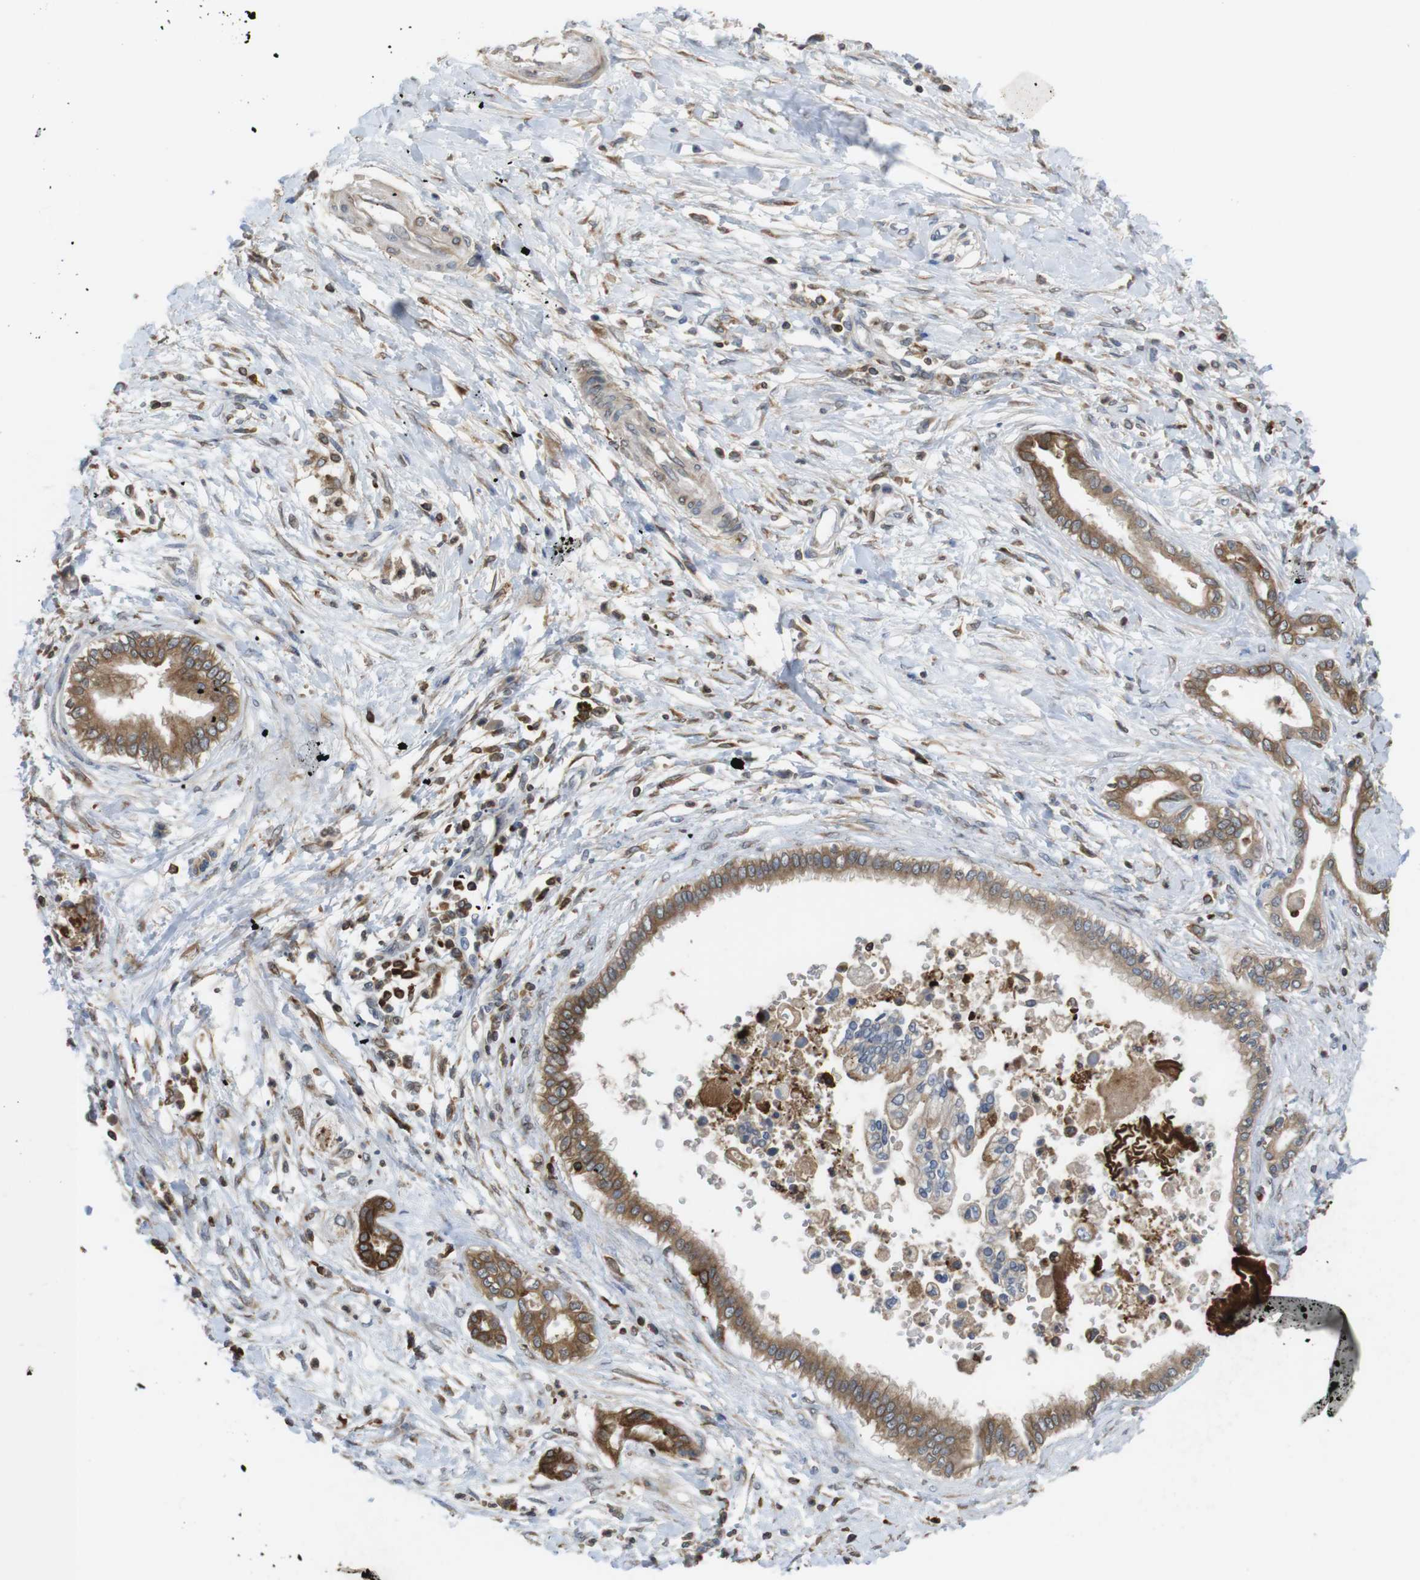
{"staining": {"intensity": "moderate", "quantity": ">75%", "location": "cytoplasmic/membranous"}, "tissue": "pancreatic cancer", "cell_type": "Tumor cells", "image_type": "cancer", "snomed": [{"axis": "morphology", "description": "Adenocarcinoma, NOS"}, {"axis": "topography", "description": "Pancreas"}], "caption": "Human pancreatic cancer stained with a protein marker demonstrates moderate staining in tumor cells.", "gene": "ARL6IP5", "patient": {"sex": "male", "age": 56}}